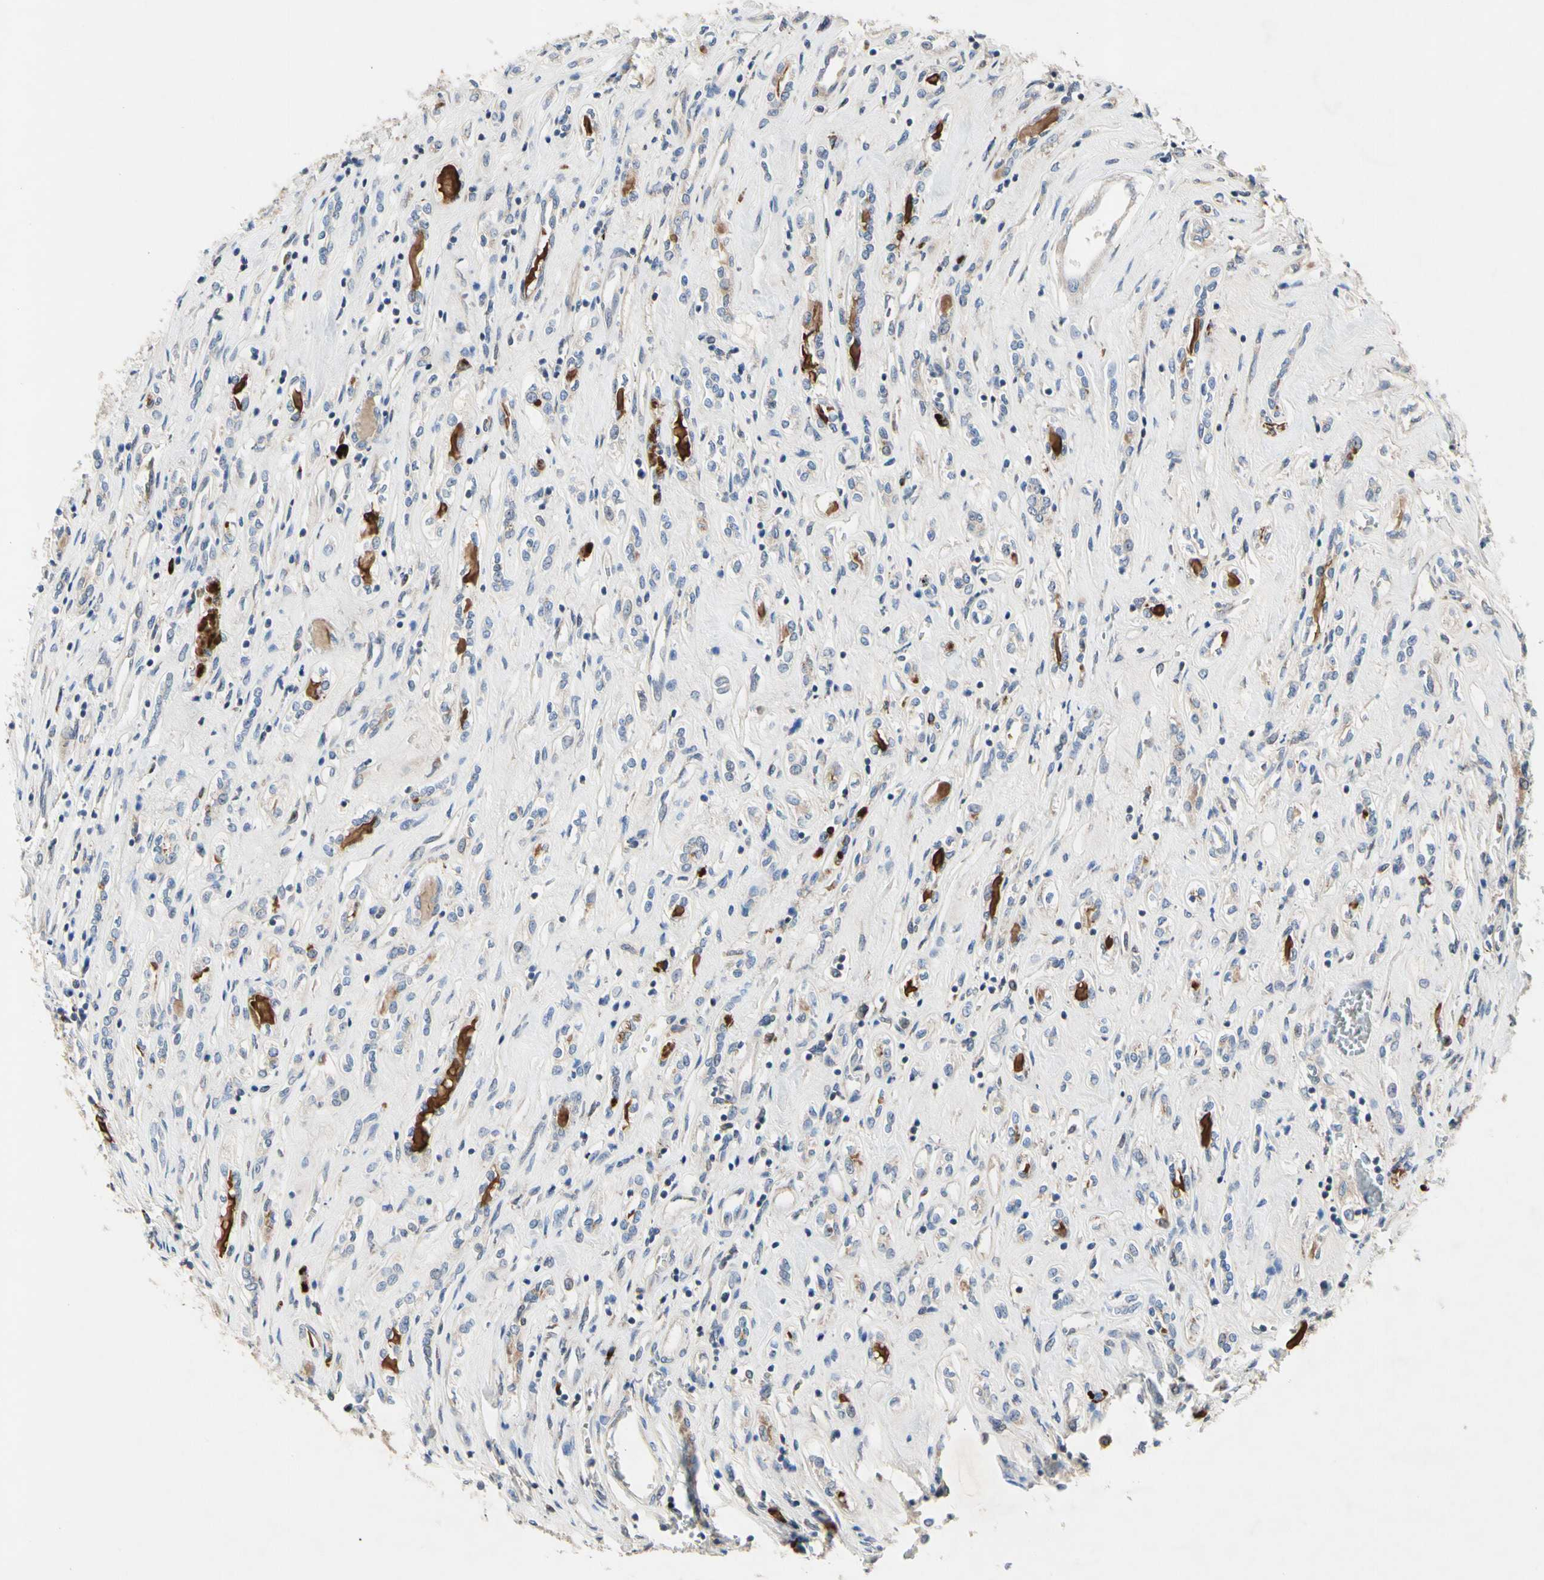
{"staining": {"intensity": "weak", "quantity": "25%-75%", "location": "cytoplasmic/membranous"}, "tissue": "renal cancer", "cell_type": "Tumor cells", "image_type": "cancer", "snomed": [{"axis": "morphology", "description": "Adenocarcinoma, NOS"}, {"axis": "topography", "description": "Kidney"}], "caption": "Immunohistochemistry photomicrograph of neoplastic tissue: human adenocarcinoma (renal) stained using IHC shows low levels of weak protein expression localized specifically in the cytoplasmic/membranous of tumor cells, appearing as a cytoplasmic/membranous brown color.", "gene": "MMEL1", "patient": {"sex": "female", "age": 70}}